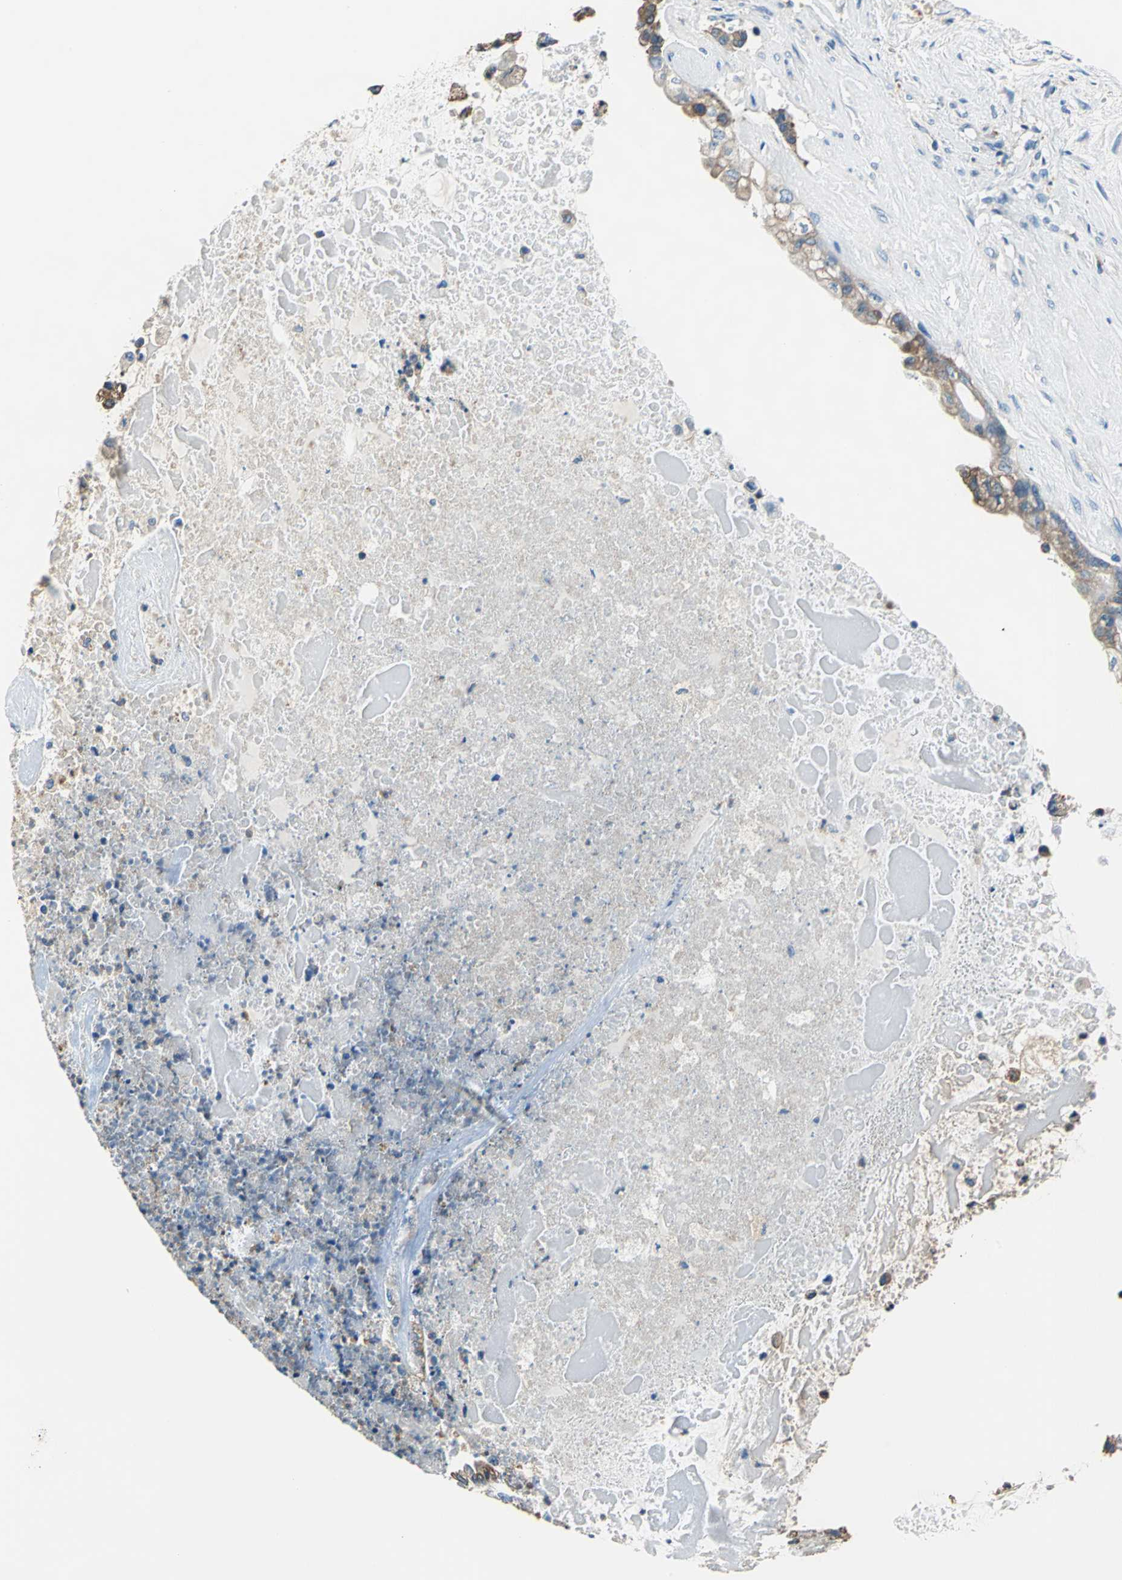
{"staining": {"intensity": "moderate", "quantity": ">75%", "location": "cytoplasmic/membranous"}, "tissue": "liver cancer", "cell_type": "Tumor cells", "image_type": "cancer", "snomed": [{"axis": "morphology", "description": "Cholangiocarcinoma"}, {"axis": "topography", "description": "Liver"}], "caption": "Immunohistochemical staining of human cholangiocarcinoma (liver) shows moderate cytoplasmic/membranous protein positivity in about >75% of tumor cells.", "gene": "SEPTIN6", "patient": {"sex": "male", "age": 57}}